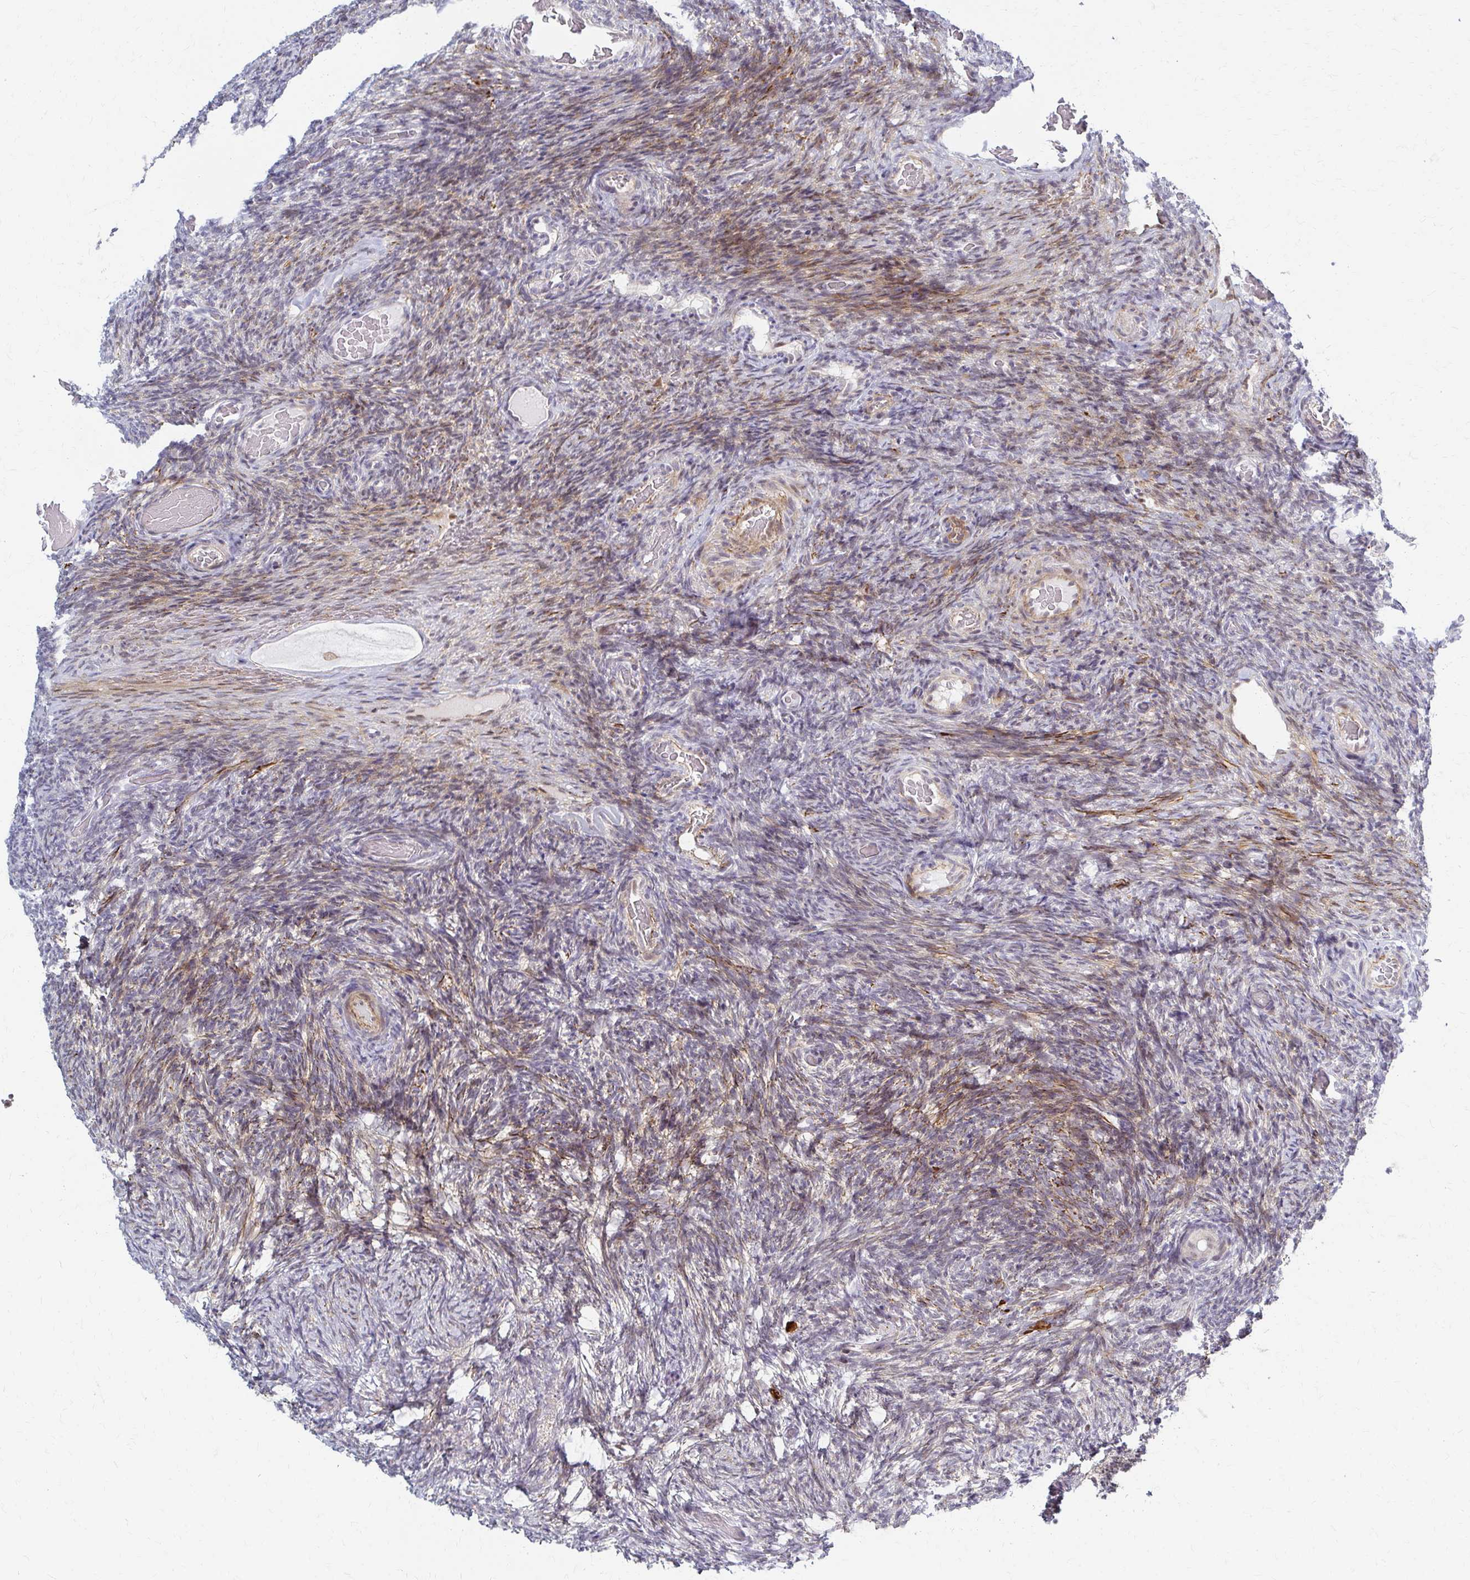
{"staining": {"intensity": "weak", "quantity": "25%-75%", "location": "cytoplasmic/membranous"}, "tissue": "ovary", "cell_type": "Ovarian stroma cells", "image_type": "normal", "snomed": [{"axis": "morphology", "description": "Normal tissue, NOS"}, {"axis": "topography", "description": "Ovary"}], "caption": "A high-resolution micrograph shows immunohistochemistry staining of normal ovary, which displays weak cytoplasmic/membranous positivity in approximately 25%-75% of ovarian stroma cells. (brown staining indicates protein expression, while blue staining denotes nuclei).", "gene": "PSMD7", "patient": {"sex": "female", "age": 34}}